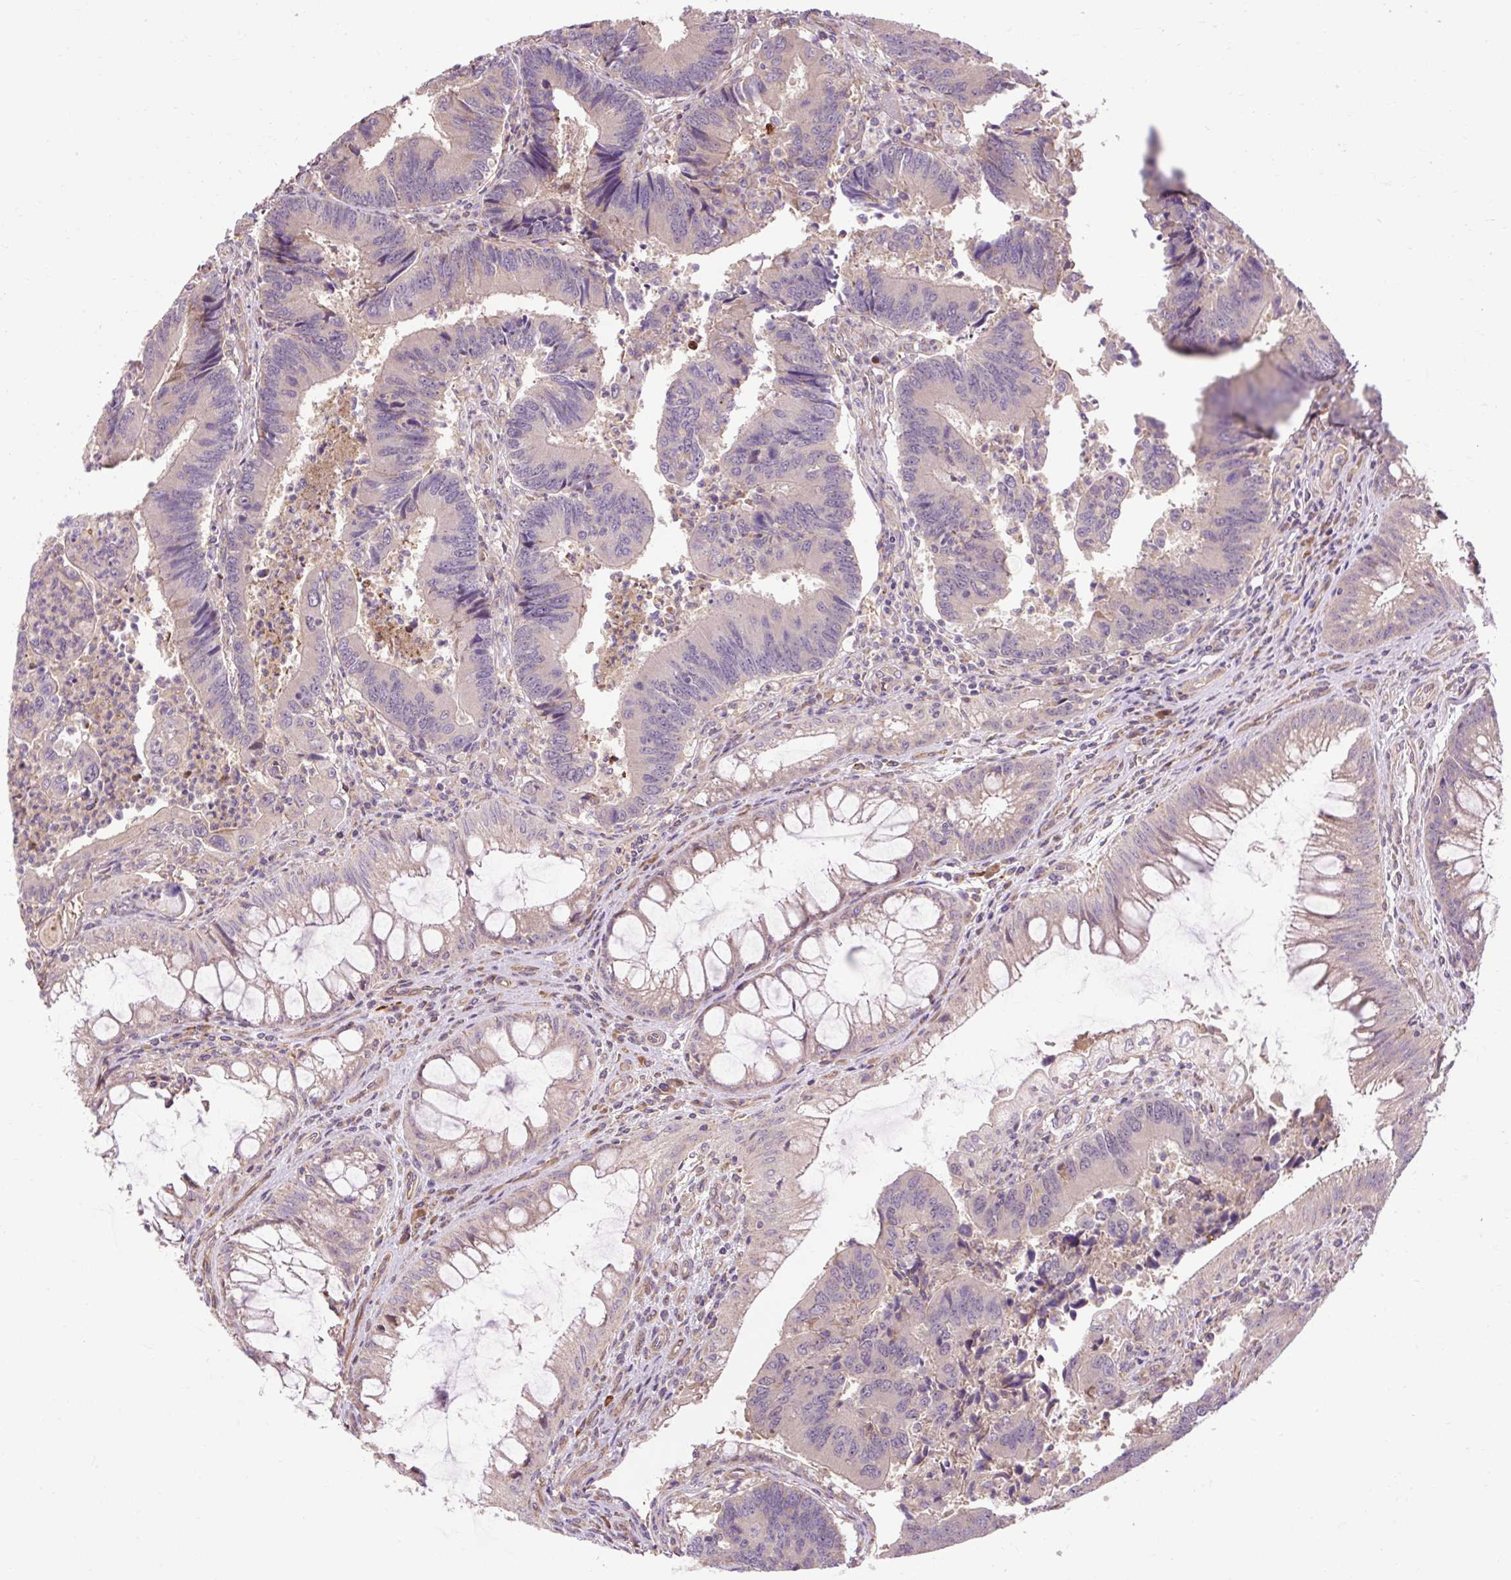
{"staining": {"intensity": "negative", "quantity": "none", "location": "none"}, "tissue": "colorectal cancer", "cell_type": "Tumor cells", "image_type": "cancer", "snomed": [{"axis": "morphology", "description": "Adenocarcinoma, NOS"}, {"axis": "topography", "description": "Colon"}], "caption": "Tumor cells are negative for protein expression in human adenocarcinoma (colorectal).", "gene": "FLRT1", "patient": {"sex": "female", "age": 67}}